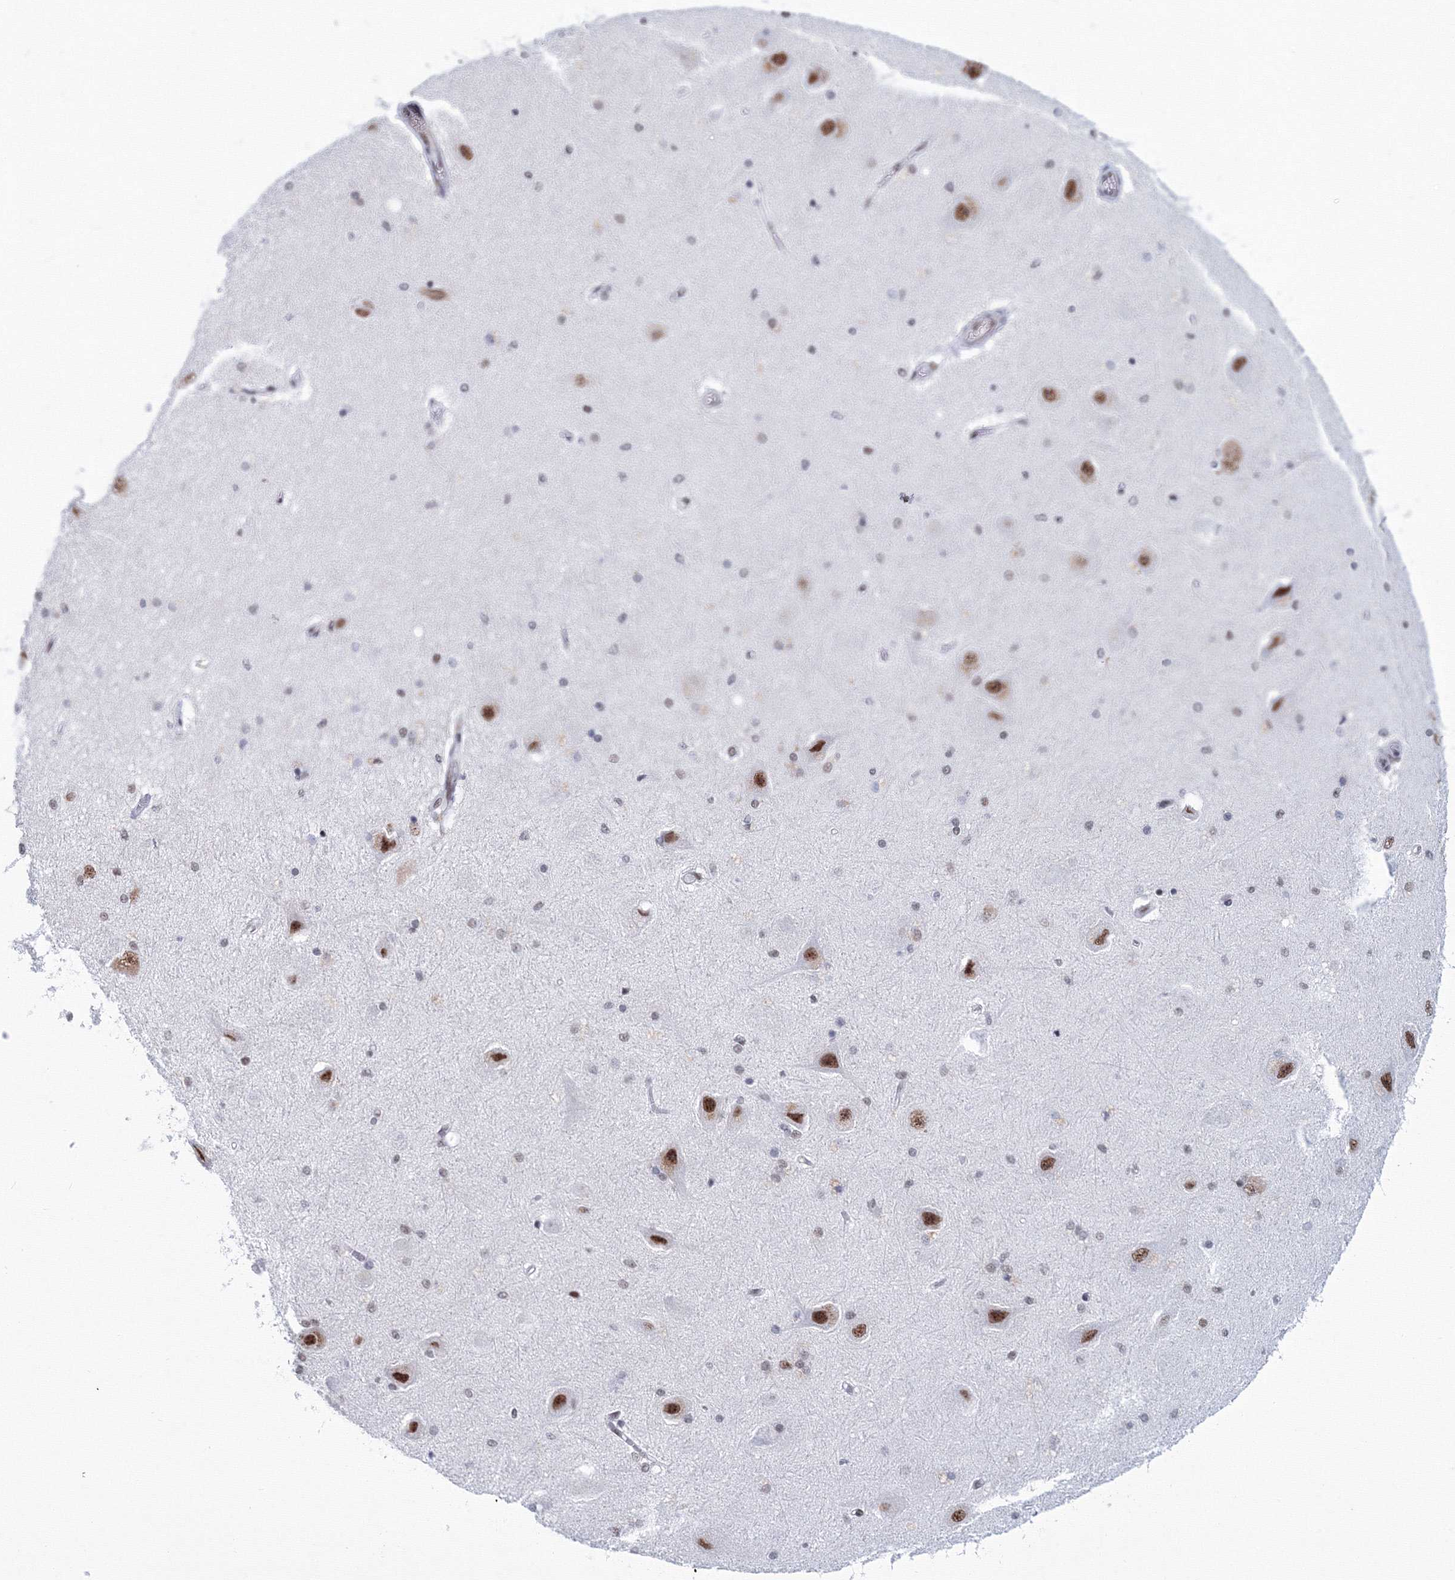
{"staining": {"intensity": "moderate", "quantity": "<25%", "location": "nuclear"}, "tissue": "hippocampus", "cell_type": "Glial cells", "image_type": "normal", "snomed": [{"axis": "morphology", "description": "Normal tissue, NOS"}, {"axis": "topography", "description": "Hippocampus"}], "caption": "This photomicrograph reveals unremarkable hippocampus stained with immunohistochemistry (IHC) to label a protein in brown. The nuclear of glial cells show moderate positivity for the protein. Nuclei are counter-stained blue.", "gene": "SF3B6", "patient": {"sex": "female", "age": 54}}